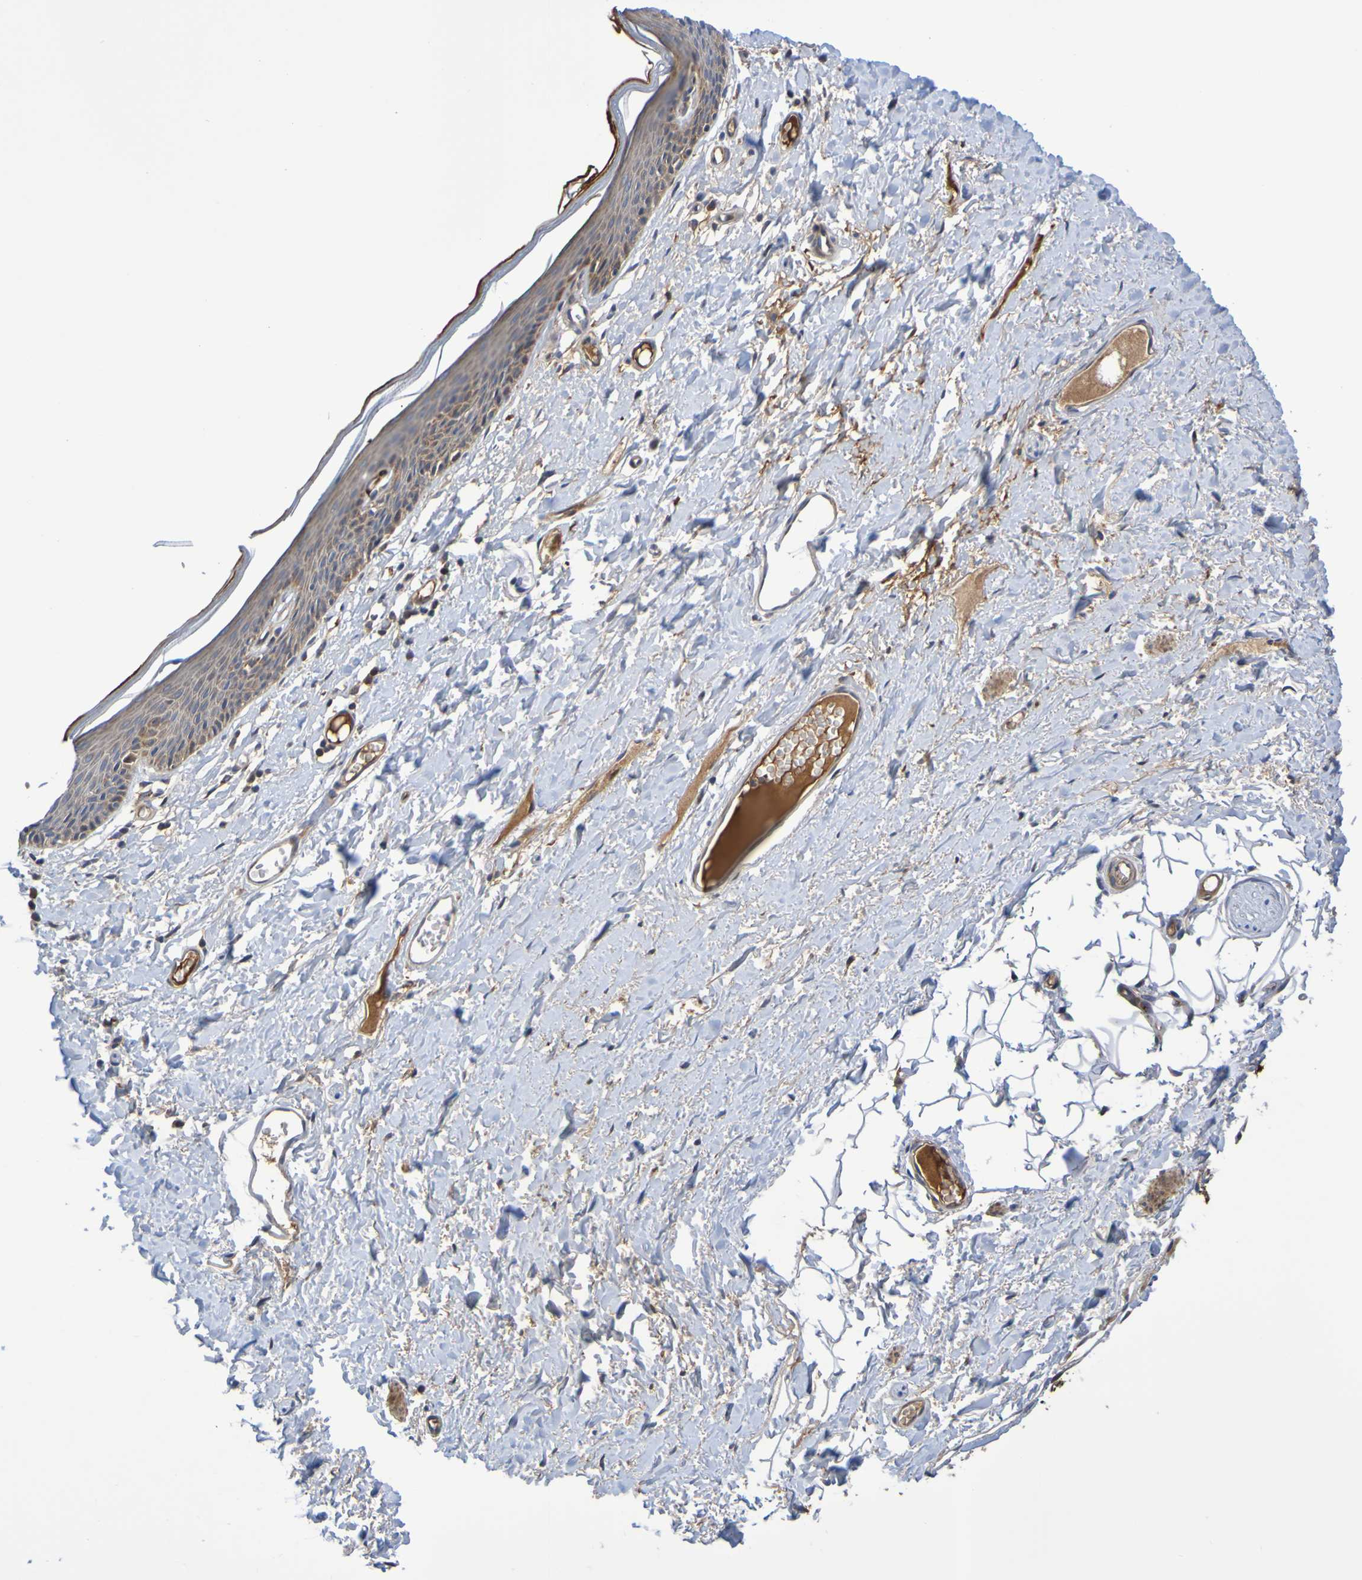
{"staining": {"intensity": "strong", "quantity": "25%-75%", "location": "cytoplasmic/membranous"}, "tissue": "skin", "cell_type": "Epidermal cells", "image_type": "normal", "snomed": [{"axis": "morphology", "description": "Normal tissue, NOS"}, {"axis": "topography", "description": "Vulva"}], "caption": "Approximately 25%-75% of epidermal cells in normal skin exhibit strong cytoplasmic/membranous protein positivity as visualized by brown immunohistochemical staining.", "gene": "CCDC51", "patient": {"sex": "female", "age": 54}}